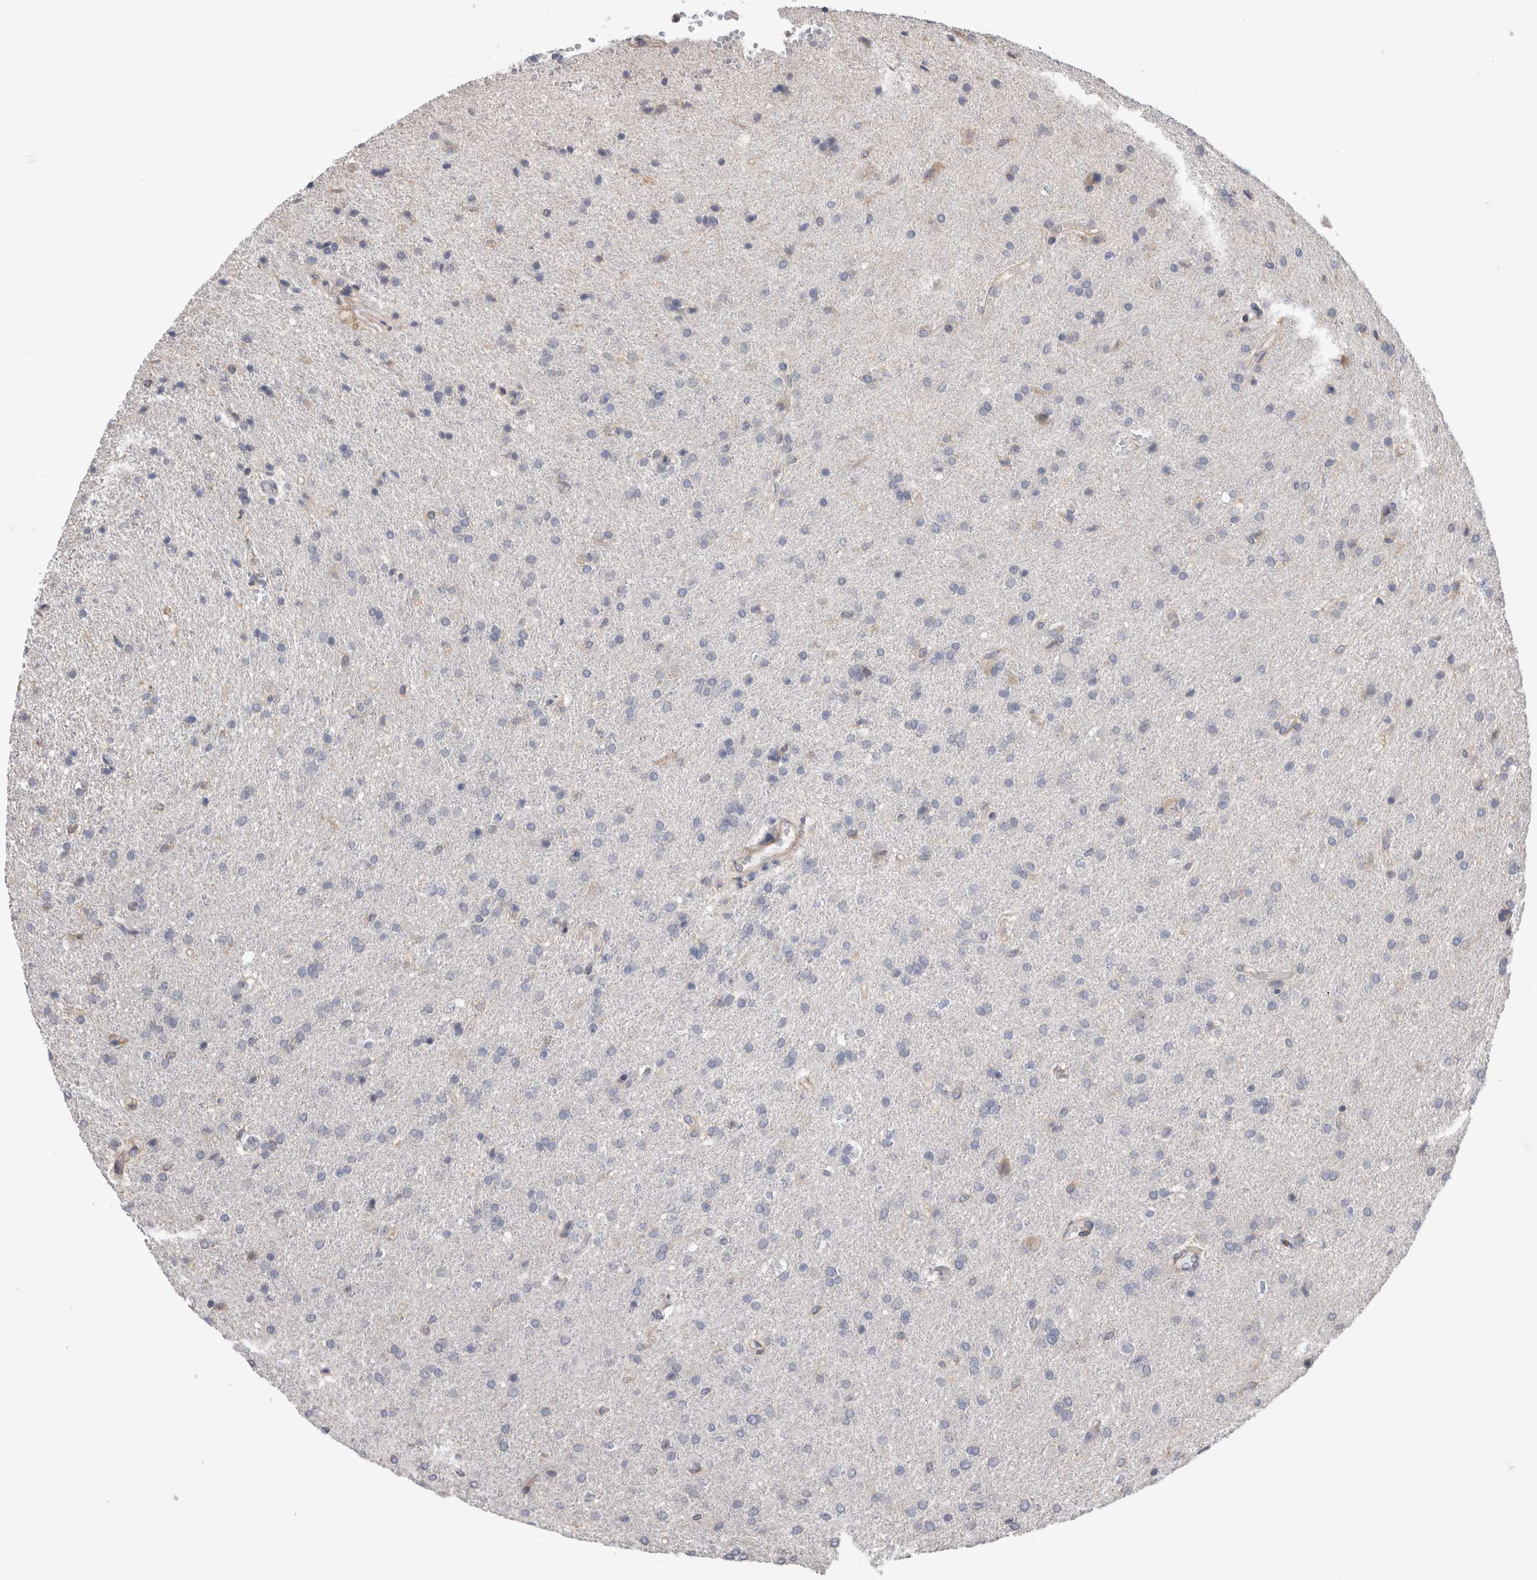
{"staining": {"intensity": "negative", "quantity": "none", "location": "none"}, "tissue": "glioma", "cell_type": "Tumor cells", "image_type": "cancer", "snomed": [{"axis": "morphology", "description": "Glioma, malignant, High grade"}, {"axis": "topography", "description": "Brain"}], "caption": "Tumor cells show no significant expression in malignant glioma (high-grade).", "gene": "SMAP2", "patient": {"sex": "male", "age": 72}}